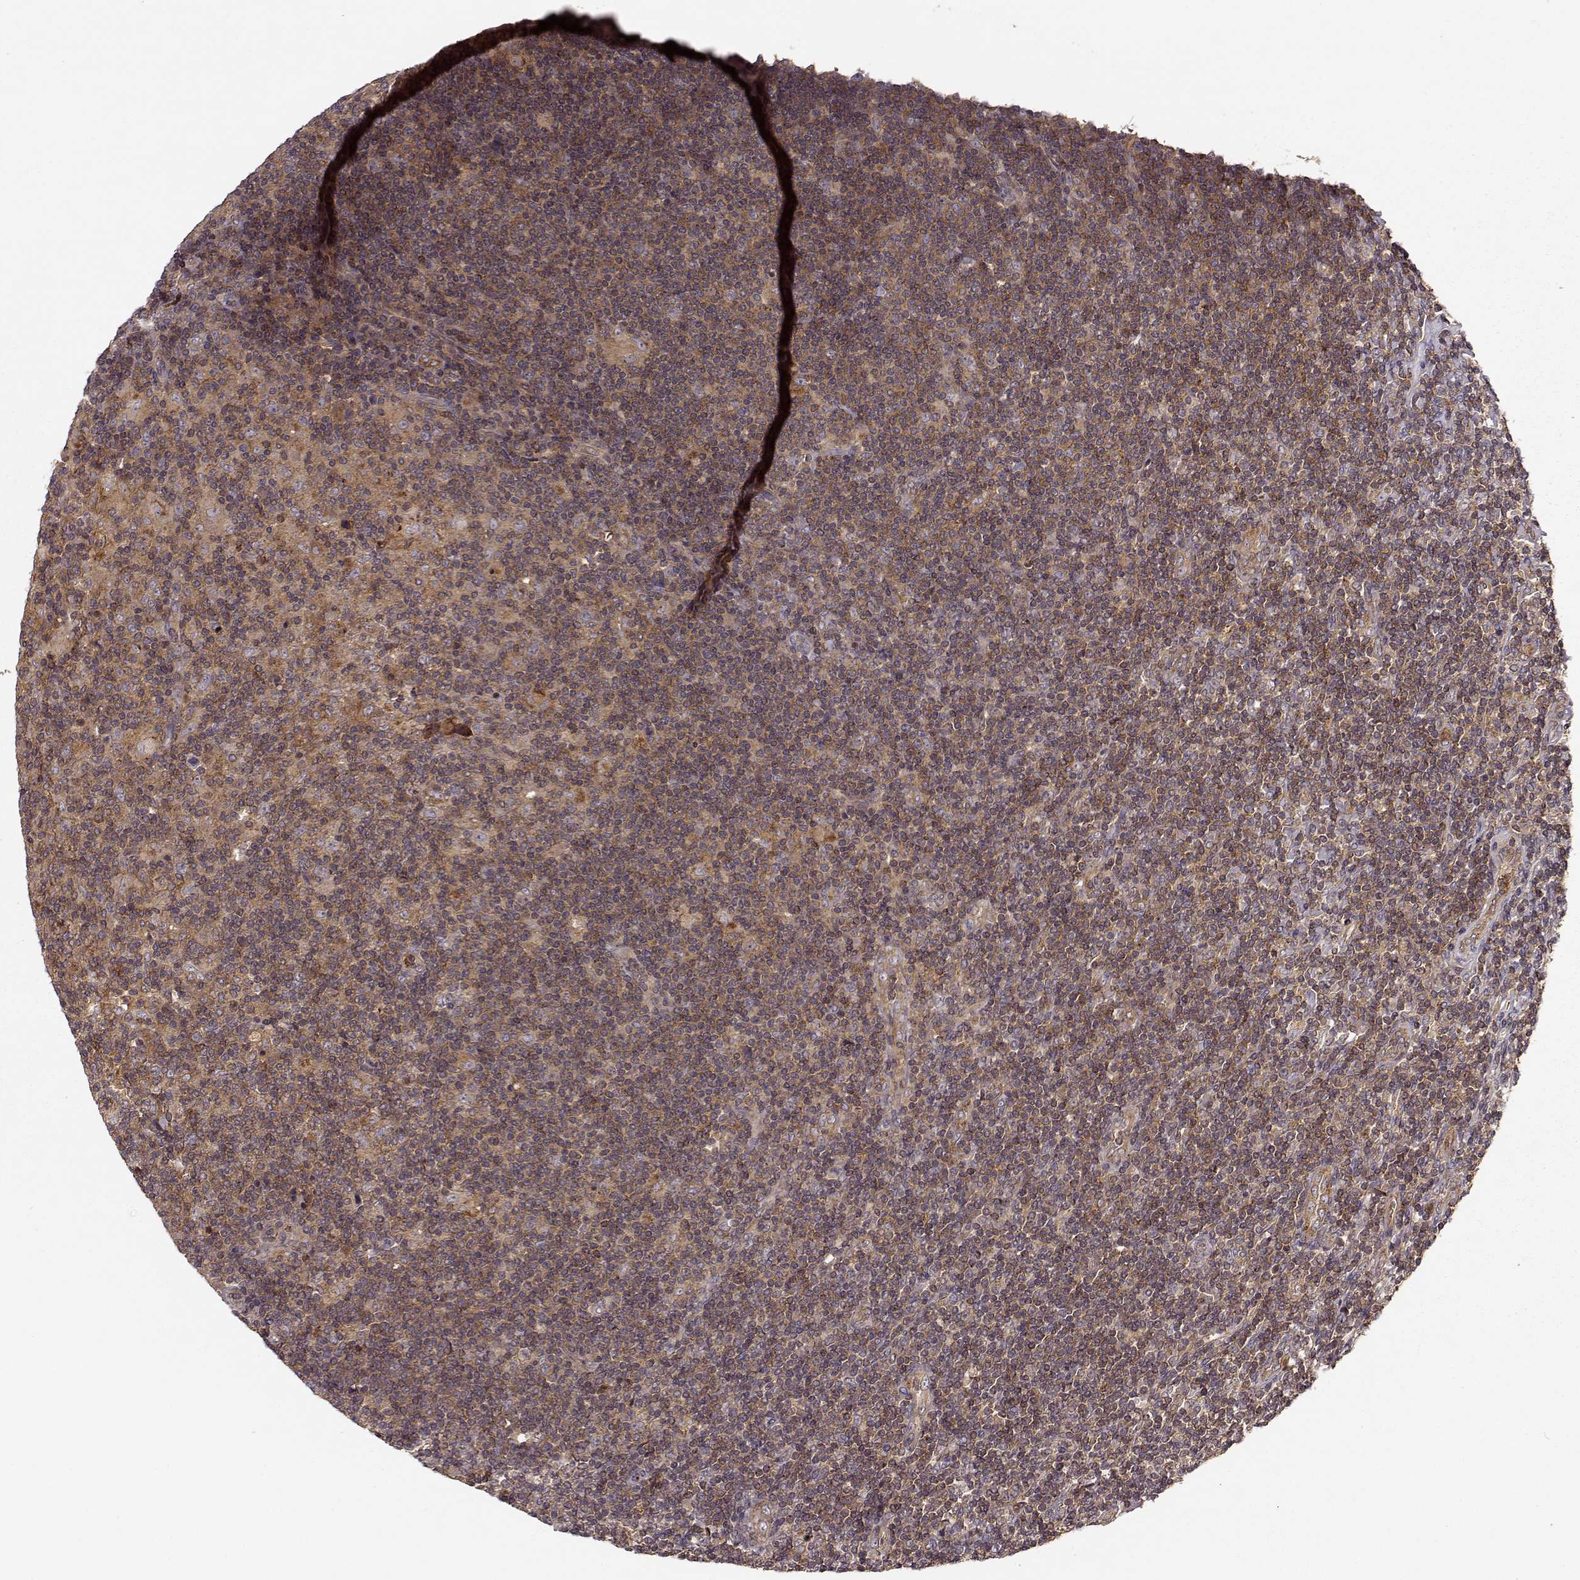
{"staining": {"intensity": "moderate", "quantity": ">75%", "location": "cytoplasmic/membranous"}, "tissue": "lymphoma", "cell_type": "Tumor cells", "image_type": "cancer", "snomed": [{"axis": "morphology", "description": "Hodgkin's disease, NOS"}, {"axis": "topography", "description": "Lymph node"}], "caption": "A photomicrograph showing moderate cytoplasmic/membranous staining in about >75% of tumor cells in lymphoma, as visualized by brown immunohistochemical staining.", "gene": "IFRD2", "patient": {"sex": "male", "age": 40}}